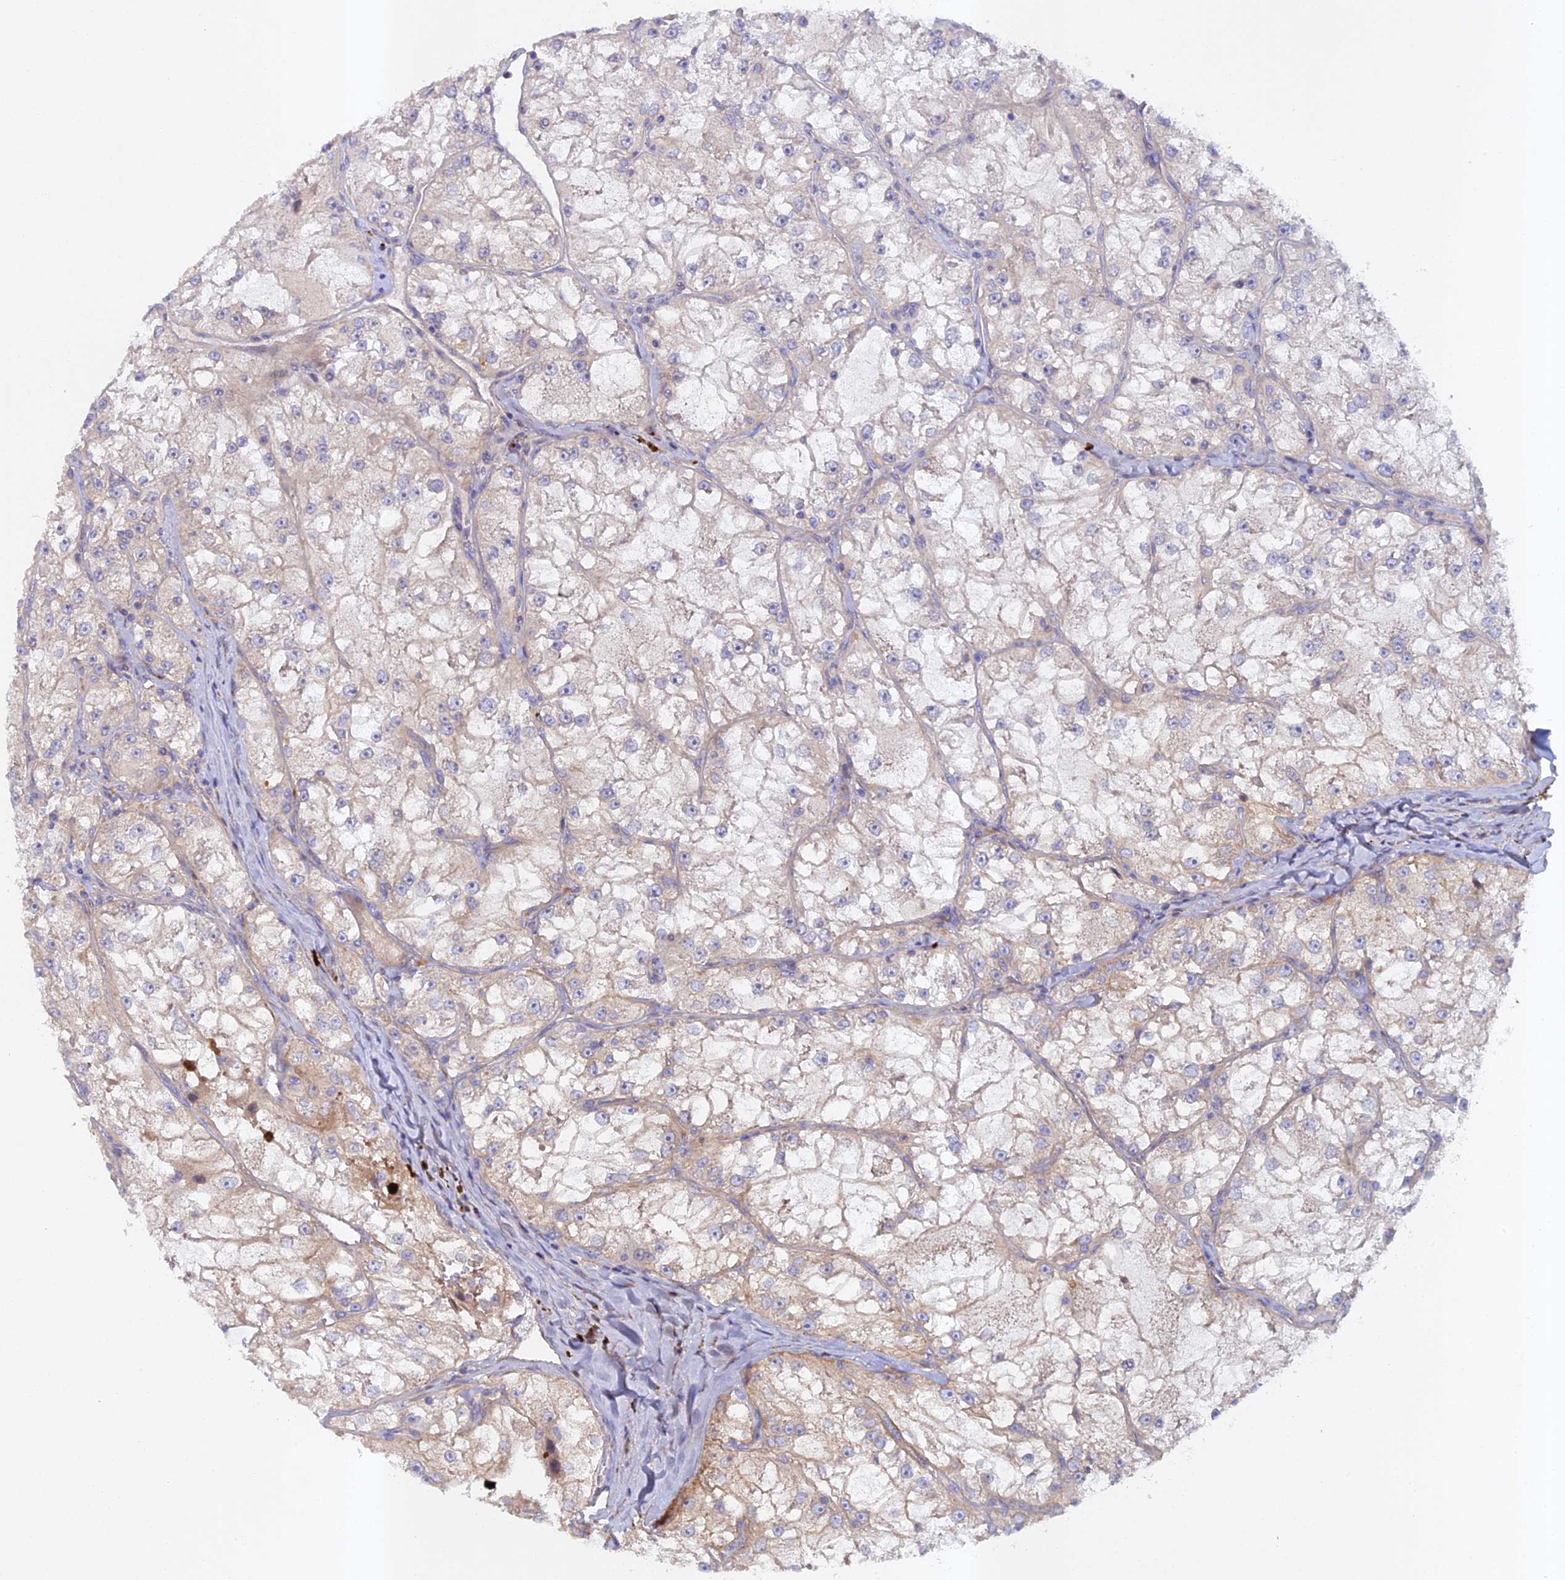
{"staining": {"intensity": "negative", "quantity": "none", "location": "none"}, "tissue": "renal cancer", "cell_type": "Tumor cells", "image_type": "cancer", "snomed": [{"axis": "morphology", "description": "Adenocarcinoma, NOS"}, {"axis": "topography", "description": "Kidney"}], "caption": "The image shows no staining of tumor cells in renal cancer (adenocarcinoma).", "gene": "RALGAPA2", "patient": {"sex": "female", "age": 72}}